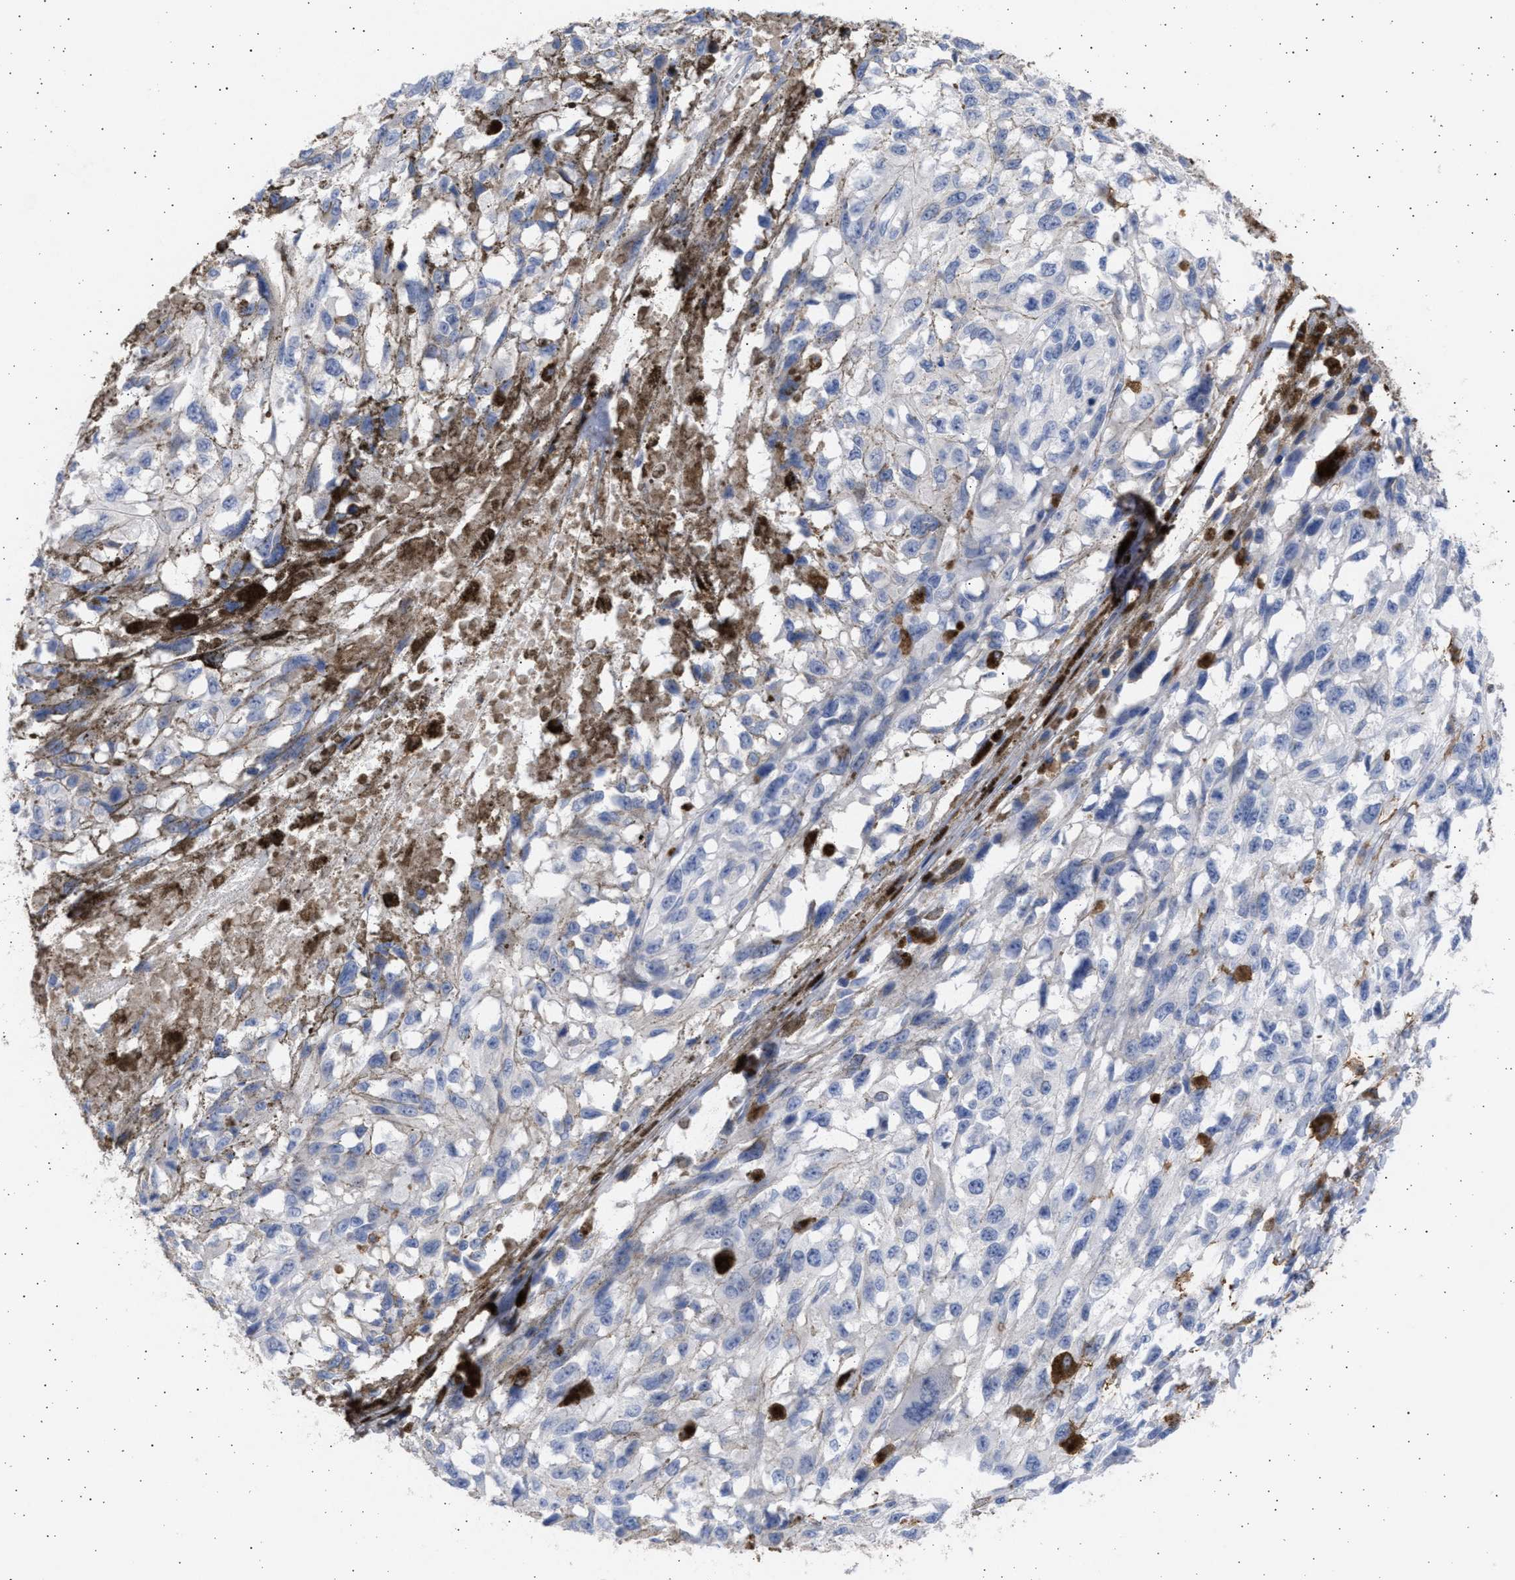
{"staining": {"intensity": "negative", "quantity": "none", "location": "none"}, "tissue": "melanoma", "cell_type": "Tumor cells", "image_type": "cancer", "snomed": [{"axis": "morphology", "description": "Malignant melanoma, Metastatic site"}, {"axis": "topography", "description": "Lymph node"}], "caption": "There is no significant expression in tumor cells of melanoma.", "gene": "FCER1A", "patient": {"sex": "male", "age": 59}}